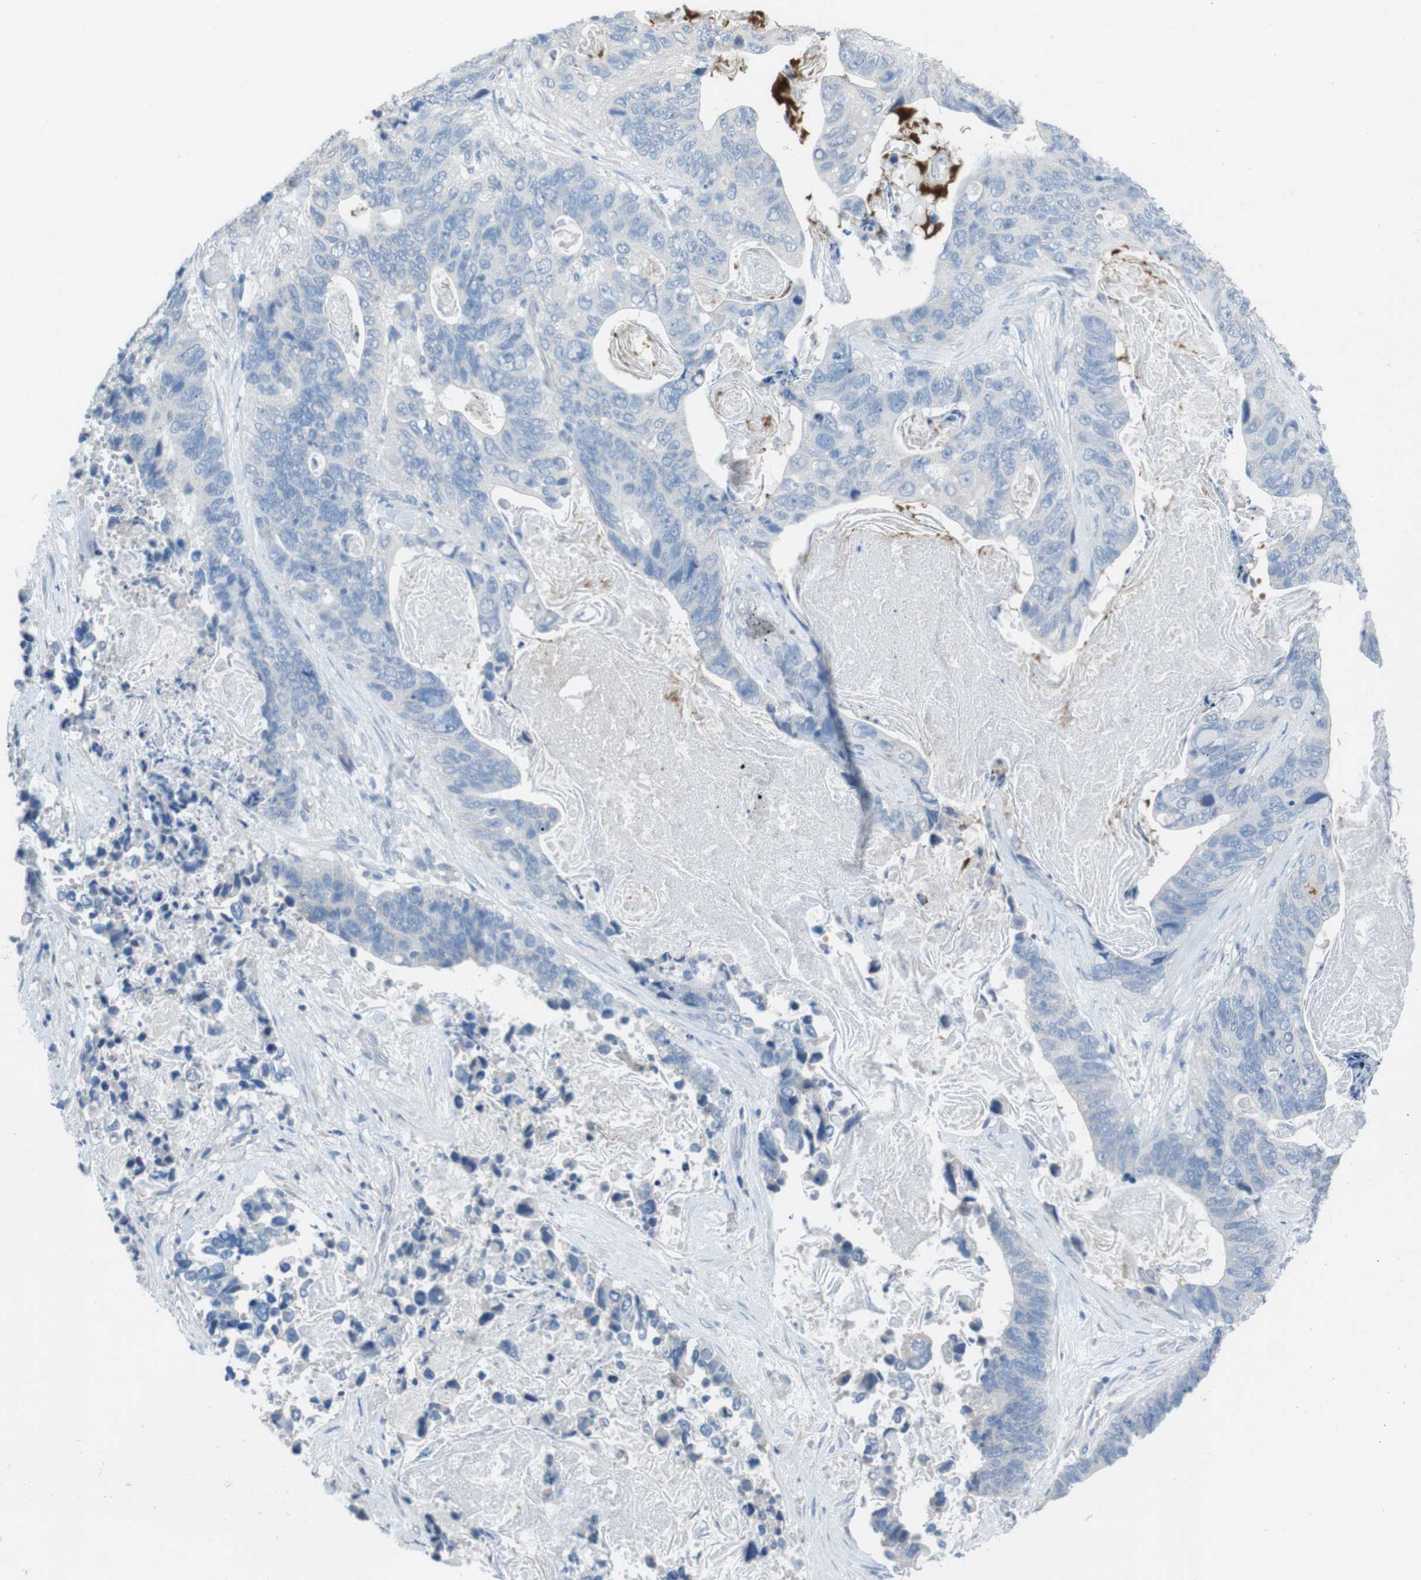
{"staining": {"intensity": "negative", "quantity": "none", "location": "none"}, "tissue": "stomach cancer", "cell_type": "Tumor cells", "image_type": "cancer", "snomed": [{"axis": "morphology", "description": "Adenocarcinoma, NOS"}, {"axis": "topography", "description": "Stomach"}], "caption": "A histopathology image of stomach cancer (adenocarcinoma) stained for a protein exhibits no brown staining in tumor cells. (DAB (3,3'-diaminobenzidine) IHC with hematoxylin counter stain).", "gene": "CYP2C8", "patient": {"sex": "female", "age": 89}}